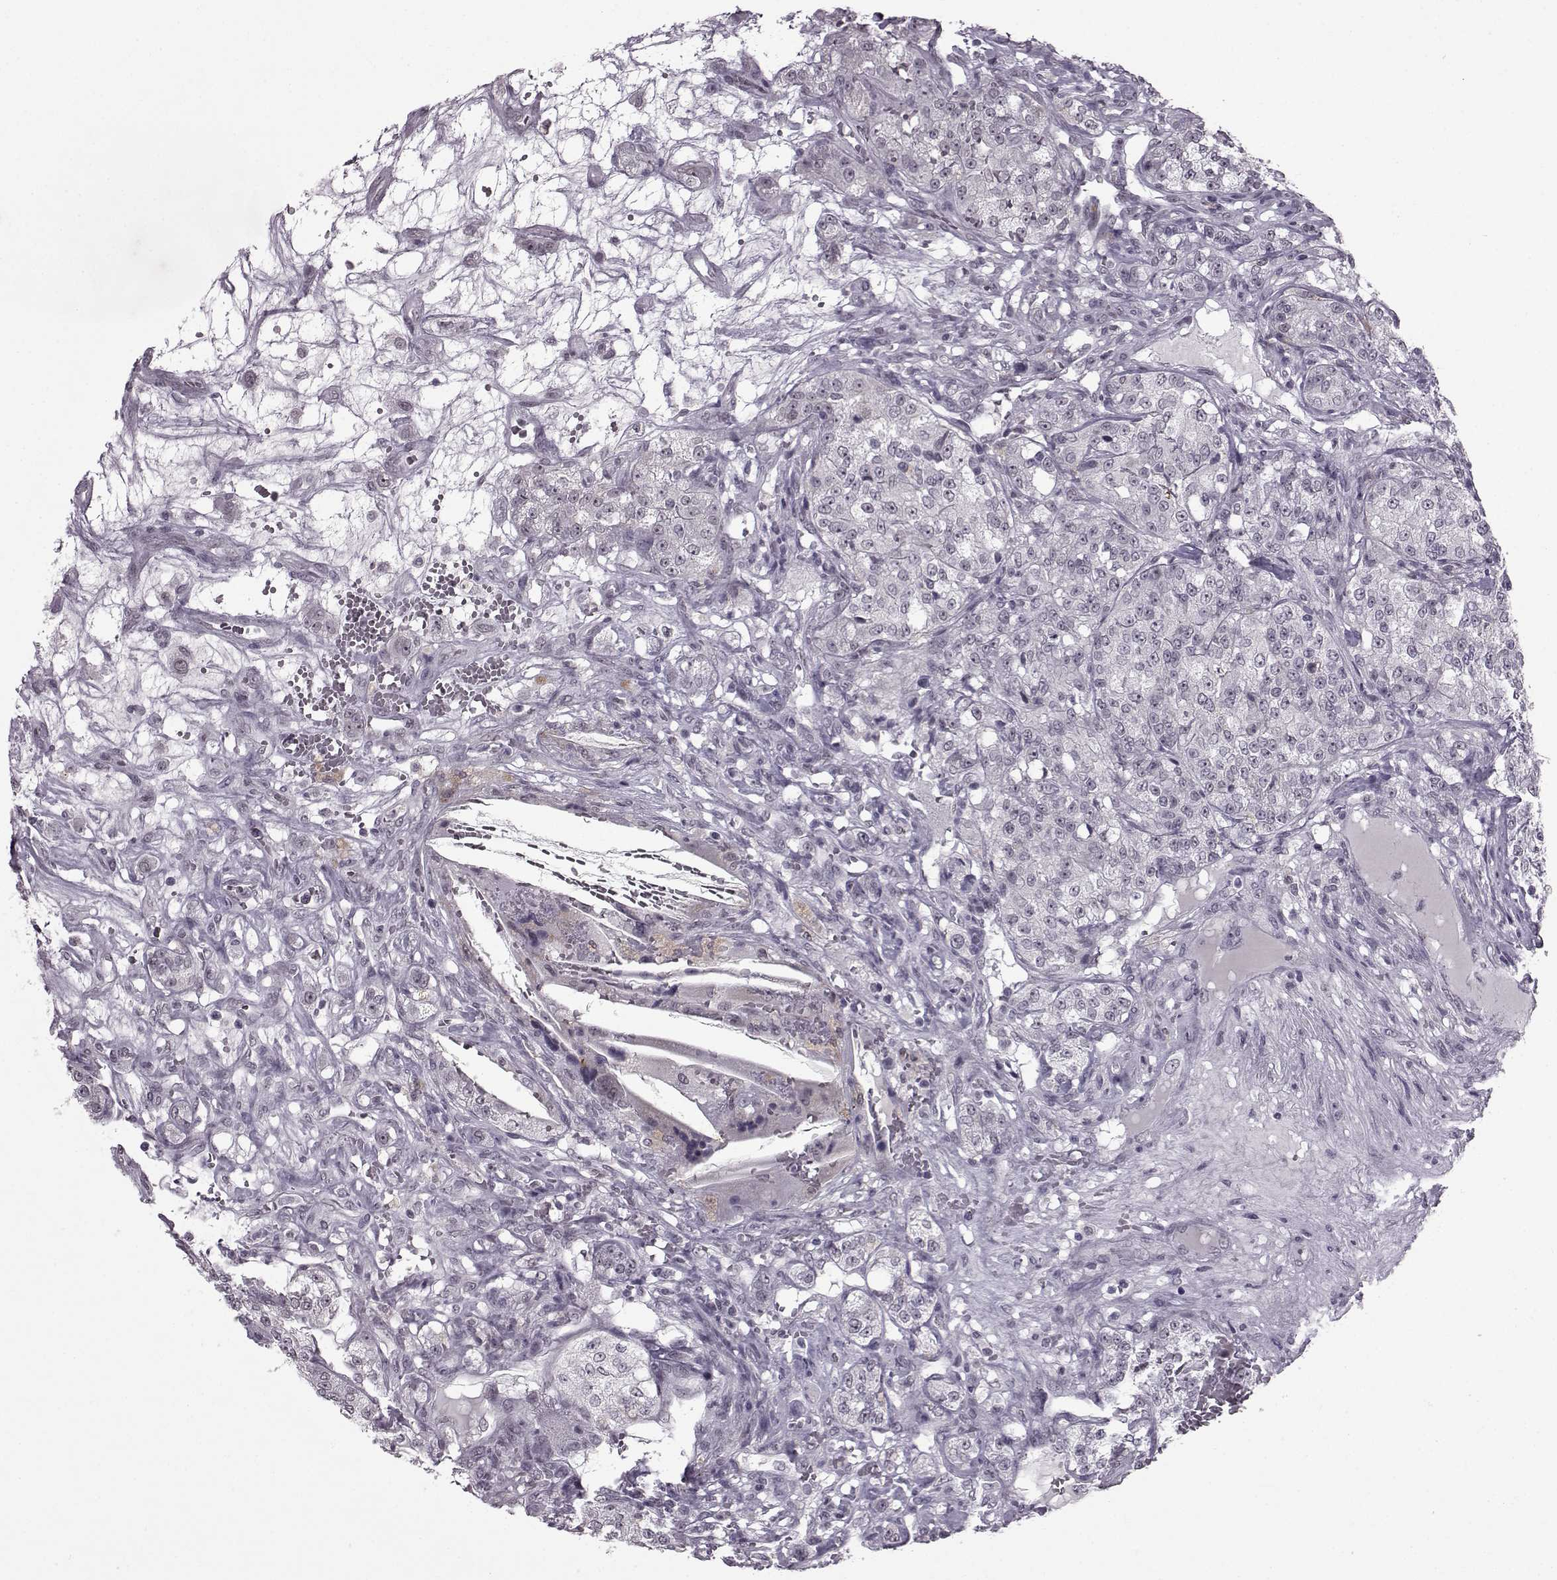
{"staining": {"intensity": "negative", "quantity": "none", "location": "none"}, "tissue": "renal cancer", "cell_type": "Tumor cells", "image_type": "cancer", "snomed": [{"axis": "morphology", "description": "Adenocarcinoma, NOS"}, {"axis": "topography", "description": "Kidney"}], "caption": "This photomicrograph is of renal cancer (adenocarcinoma) stained with immunohistochemistry to label a protein in brown with the nuclei are counter-stained blue. There is no staining in tumor cells.", "gene": "SLC28A2", "patient": {"sex": "female", "age": 63}}